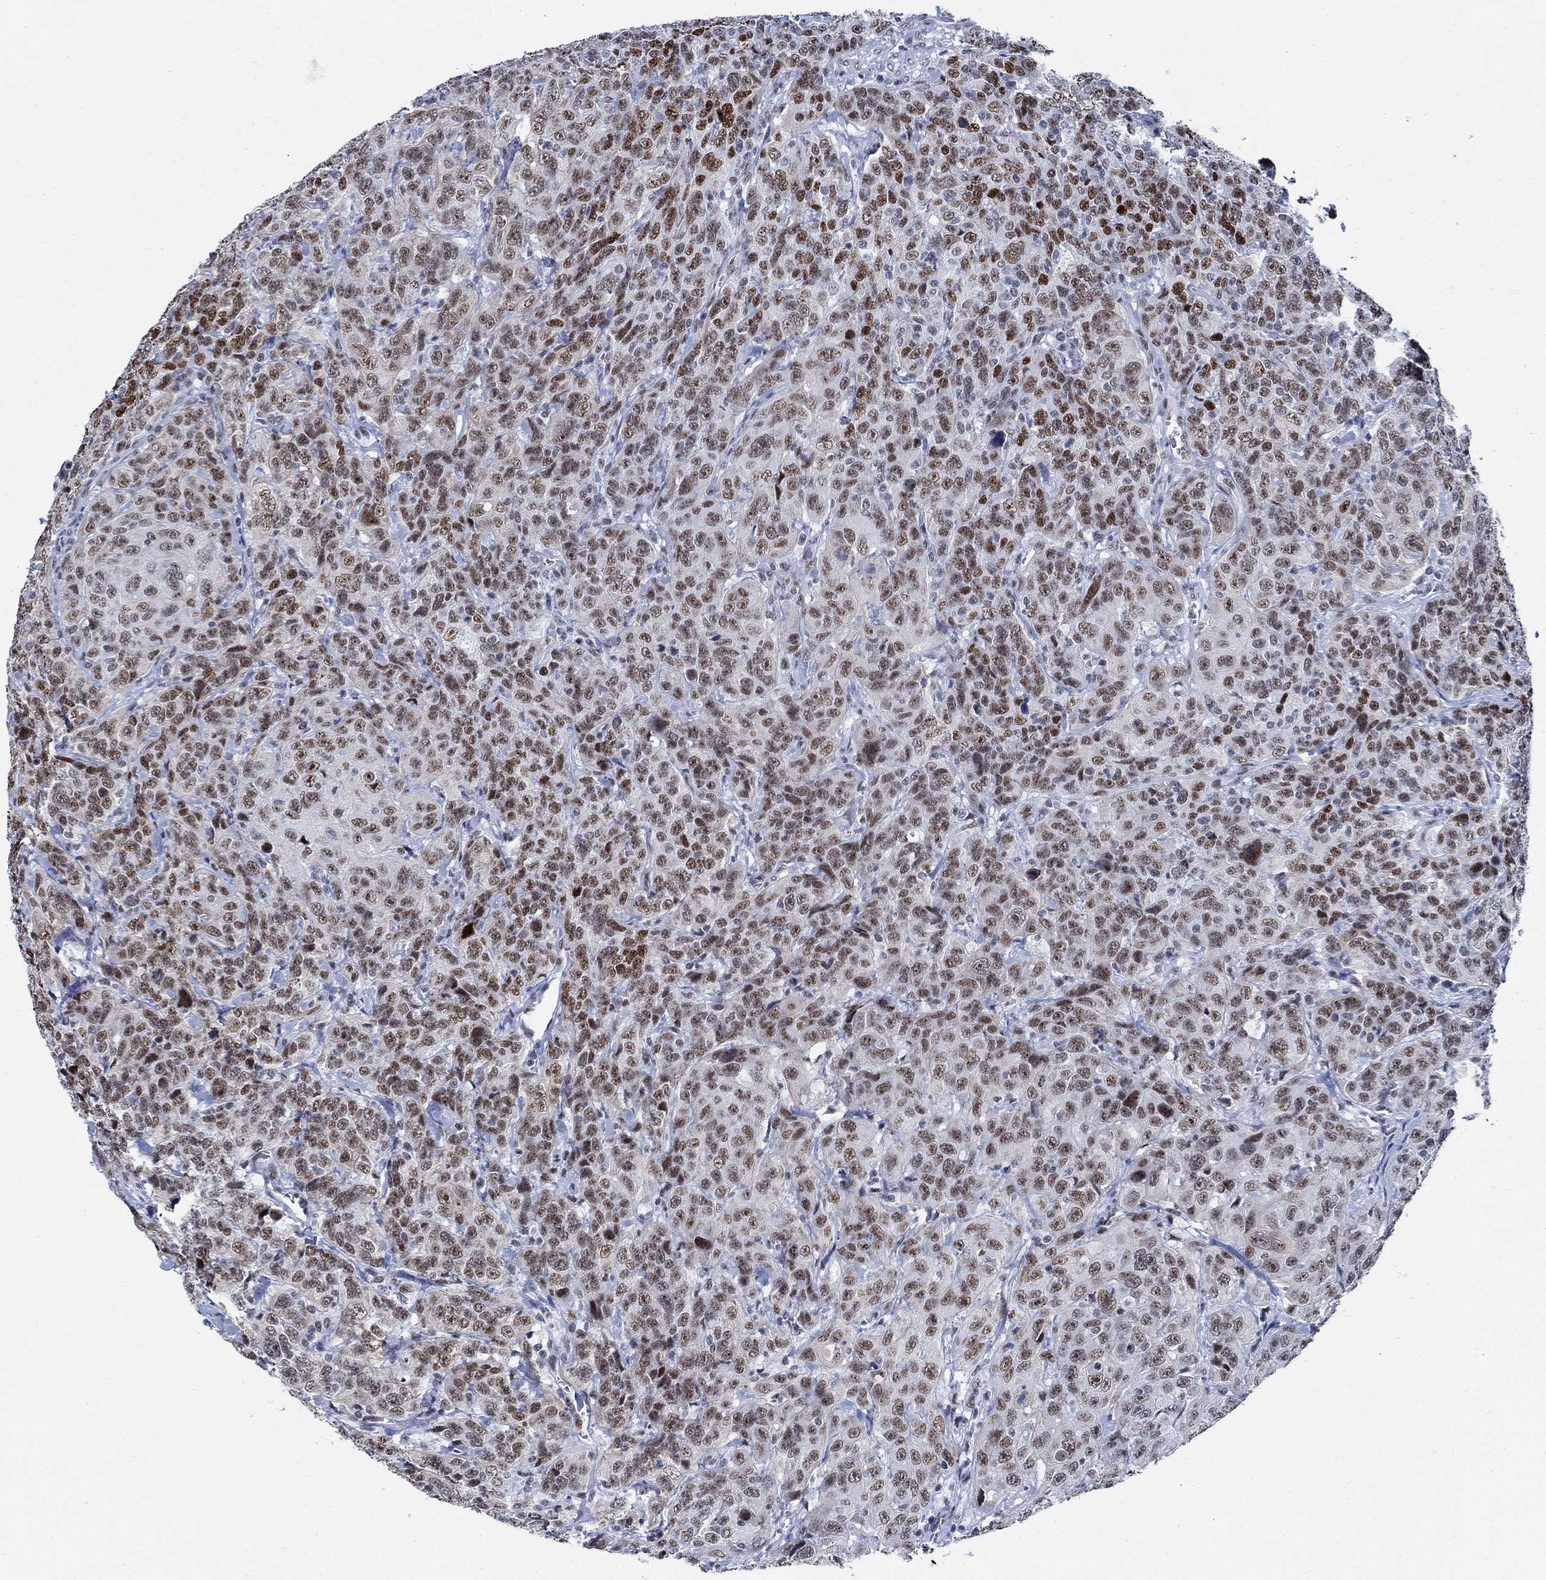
{"staining": {"intensity": "moderate", "quantity": ">75%", "location": "nuclear"}, "tissue": "urothelial cancer", "cell_type": "Tumor cells", "image_type": "cancer", "snomed": [{"axis": "morphology", "description": "Urothelial carcinoma, NOS"}, {"axis": "morphology", "description": "Urothelial carcinoma, High grade"}, {"axis": "topography", "description": "Urinary bladder"}], "caption": "Urothelial cancer stained for a protein exhibits moderate nuclear positivity in tumor cells.", "gene": "DLK1", "patient": {"sex": "female", "age": 73}}